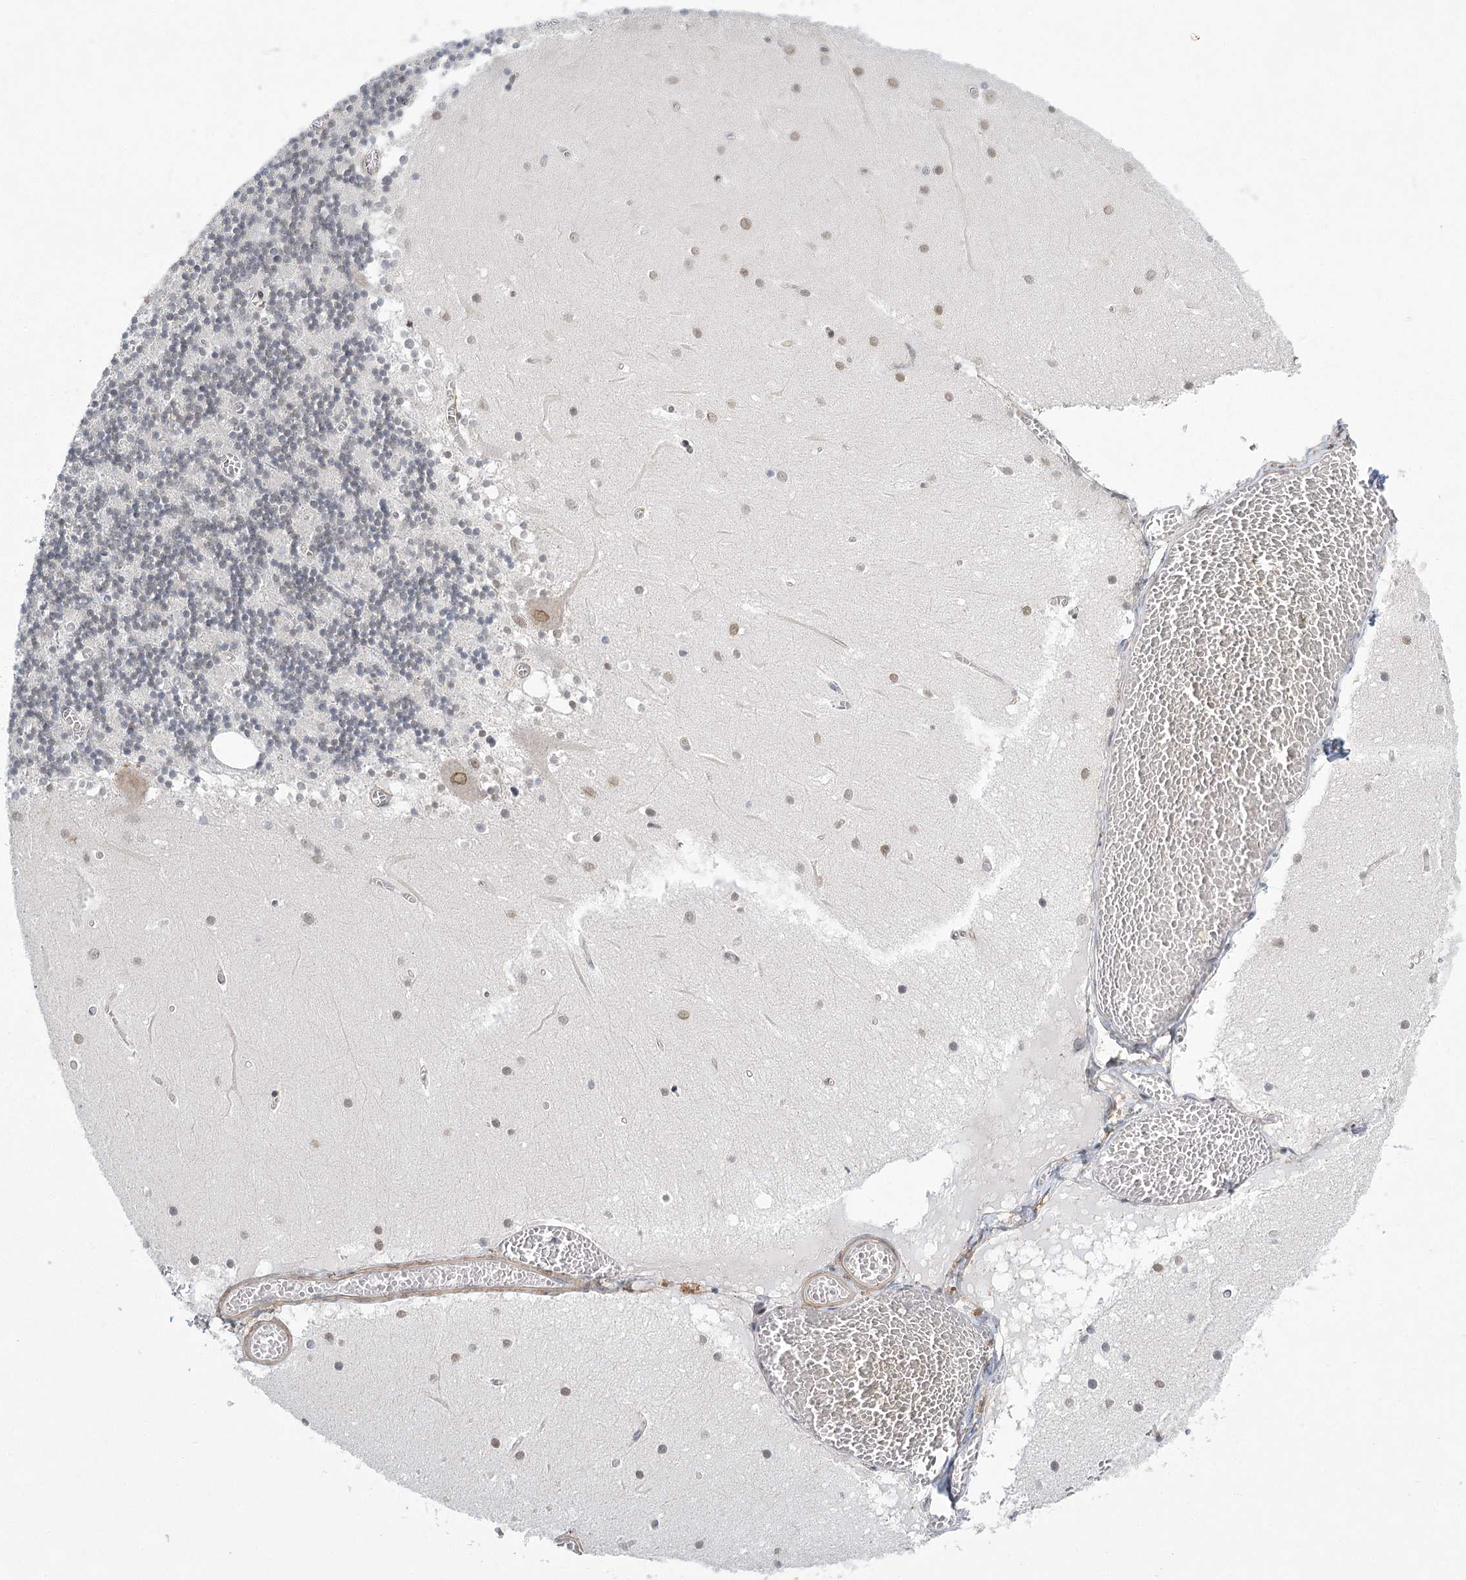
{"staining": {"intensity": "negative", "quantity": "none", "location": "none"}, "tissue": "cerebellum", "cell_type": "Cells in granular layer", "image_type": "normal", "snomed": [{"axis": "morphology", "description": "Normal tissue, NOS"}, {"axis": "topography", "description": "Cerebellum"}], "caption": "This is an immunohistochemistry image of unremarkable cerebellum. There is no staining in cells in granular layer.", "gene": "MED28", "patient": {"sex": "female", "age": 28}}